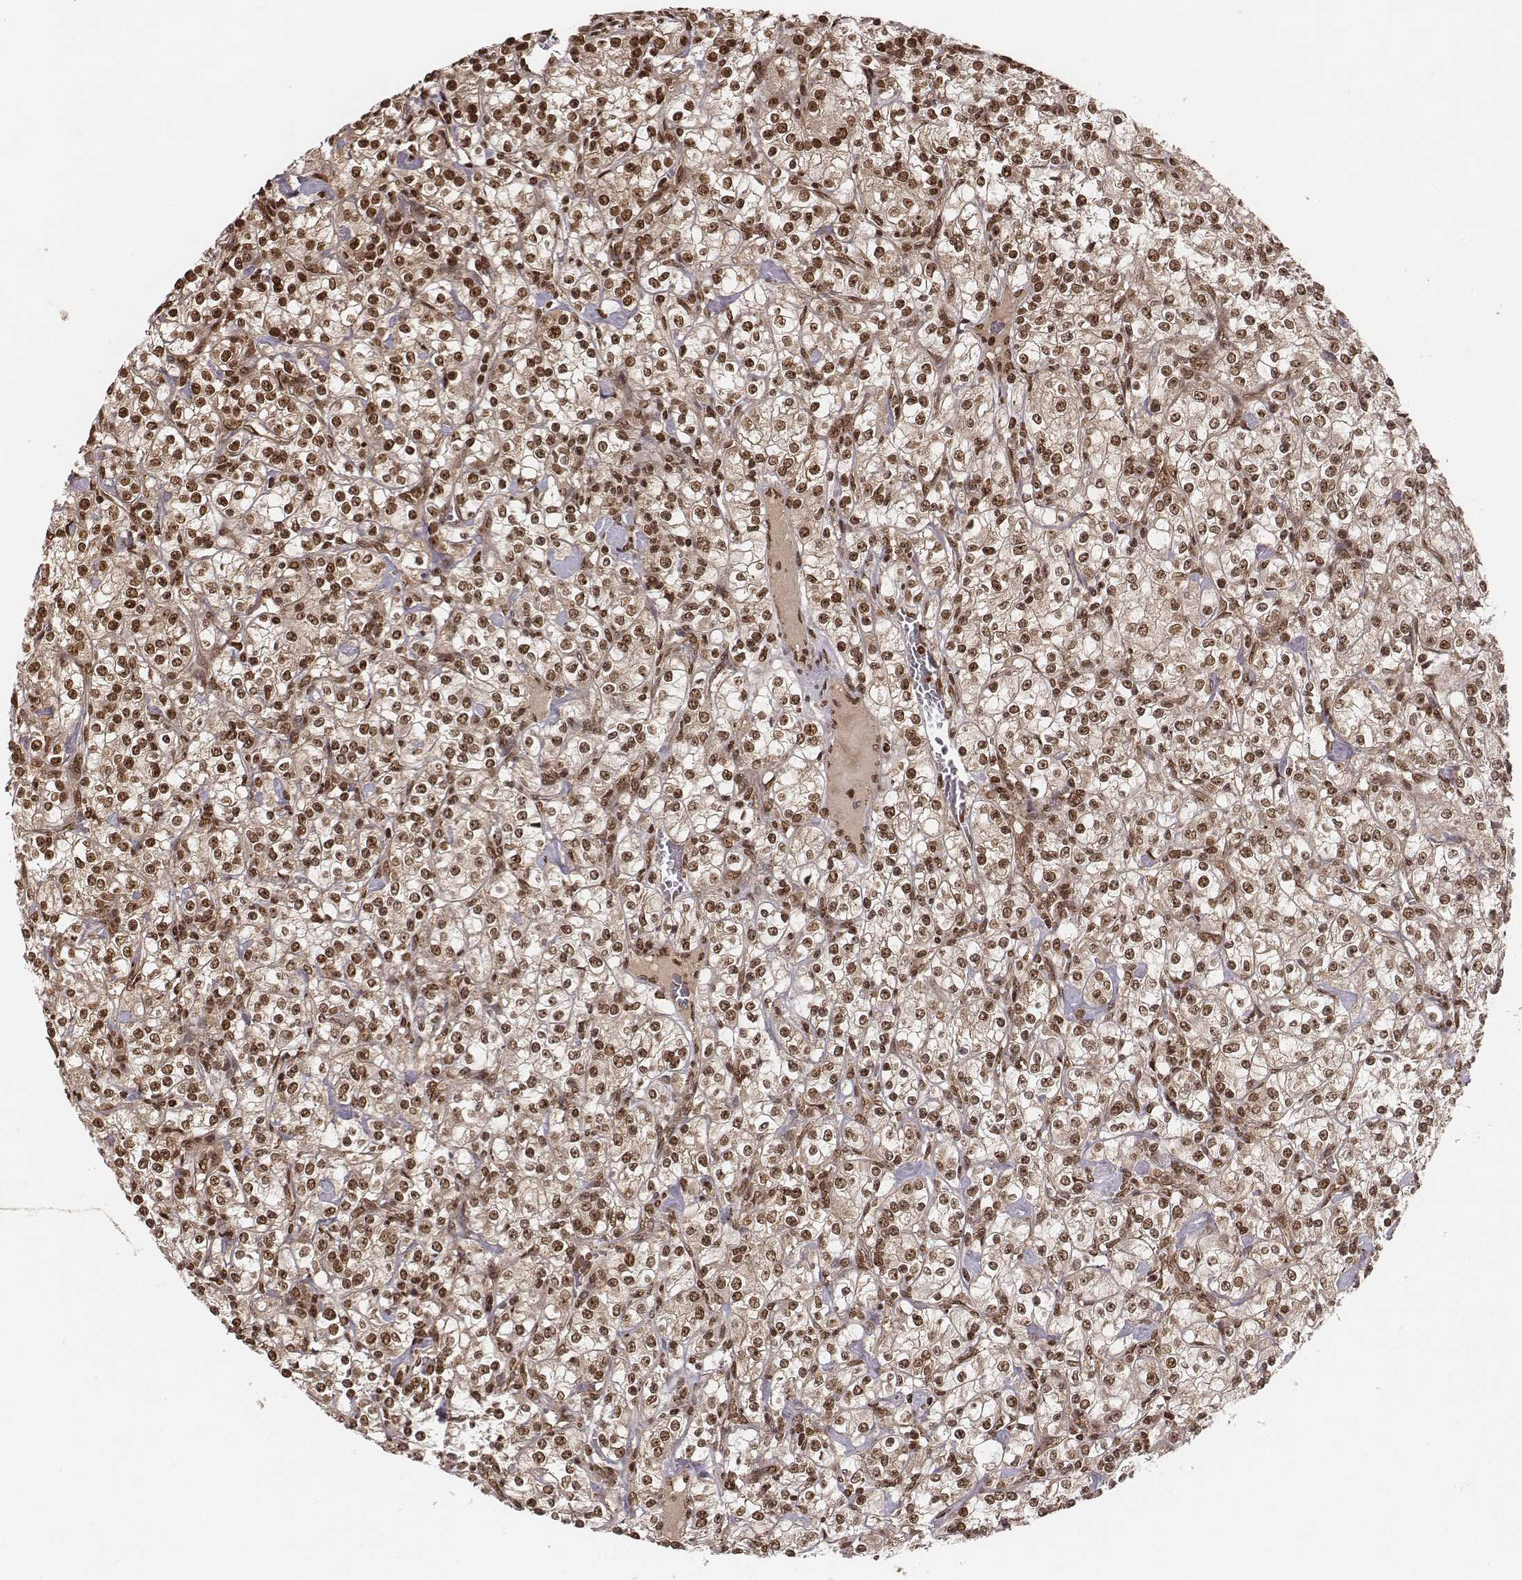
{"staining": {"intensity": "strong", "quantity": ">75%", "location": "nuclear"}, "tissue": "renal cancer", "cell_type": "Tumor cells", "image_type": "cancer", "snomed": [{"axis": "morphology", "description": "Adenocarcinoma, NOS"}, {"axis": "topography", "description": "Kidney"}], "caption": "Adenocarcinoma (renal) stained for a protein shows strong nuclear positivity in tumor cells. Ihc stains the protein in brown and the nuclei are stained blue.", "gene": "NFX1", "patient": {"sex": "male", "age": 77}}